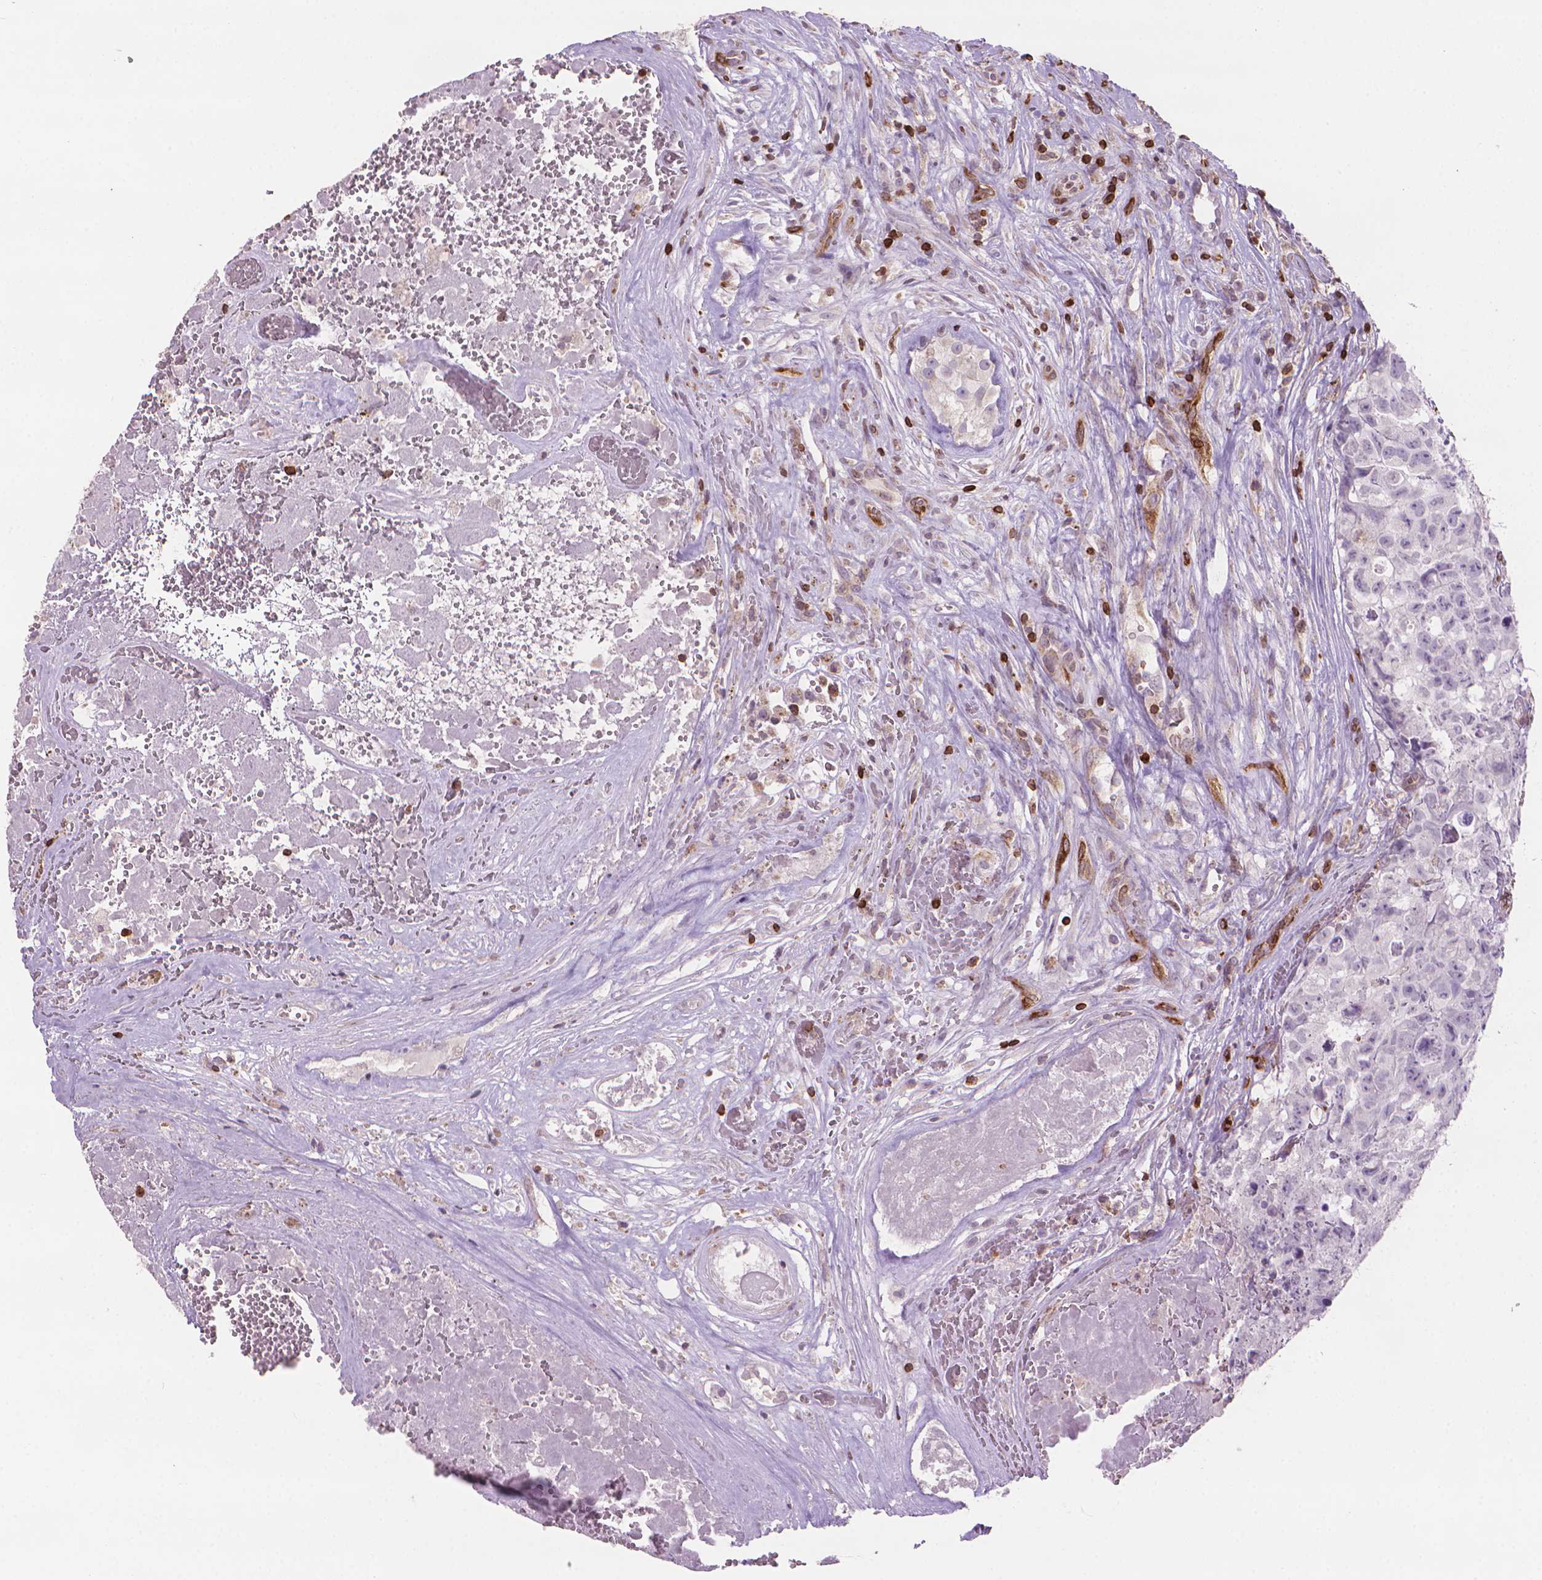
{"staining": {"intensity": "negative", "quantity": "none", "location": "none"}, "tissue": "testis cancer", "cell_type": "Tumor cells", "image_type": "cancer", "snomed": [{"axis": "morphology", "description": "Carcinoma, Embryonal, NOS"}, {"axis": "topography", "description": "Testis"}], "caption": "Testis embryonal carcinoma was stained to show a protein in brown. There is no significant positivity in tumor cells.", "gene": "BCL2", "patient": {"sex": "male", "age": 18}}